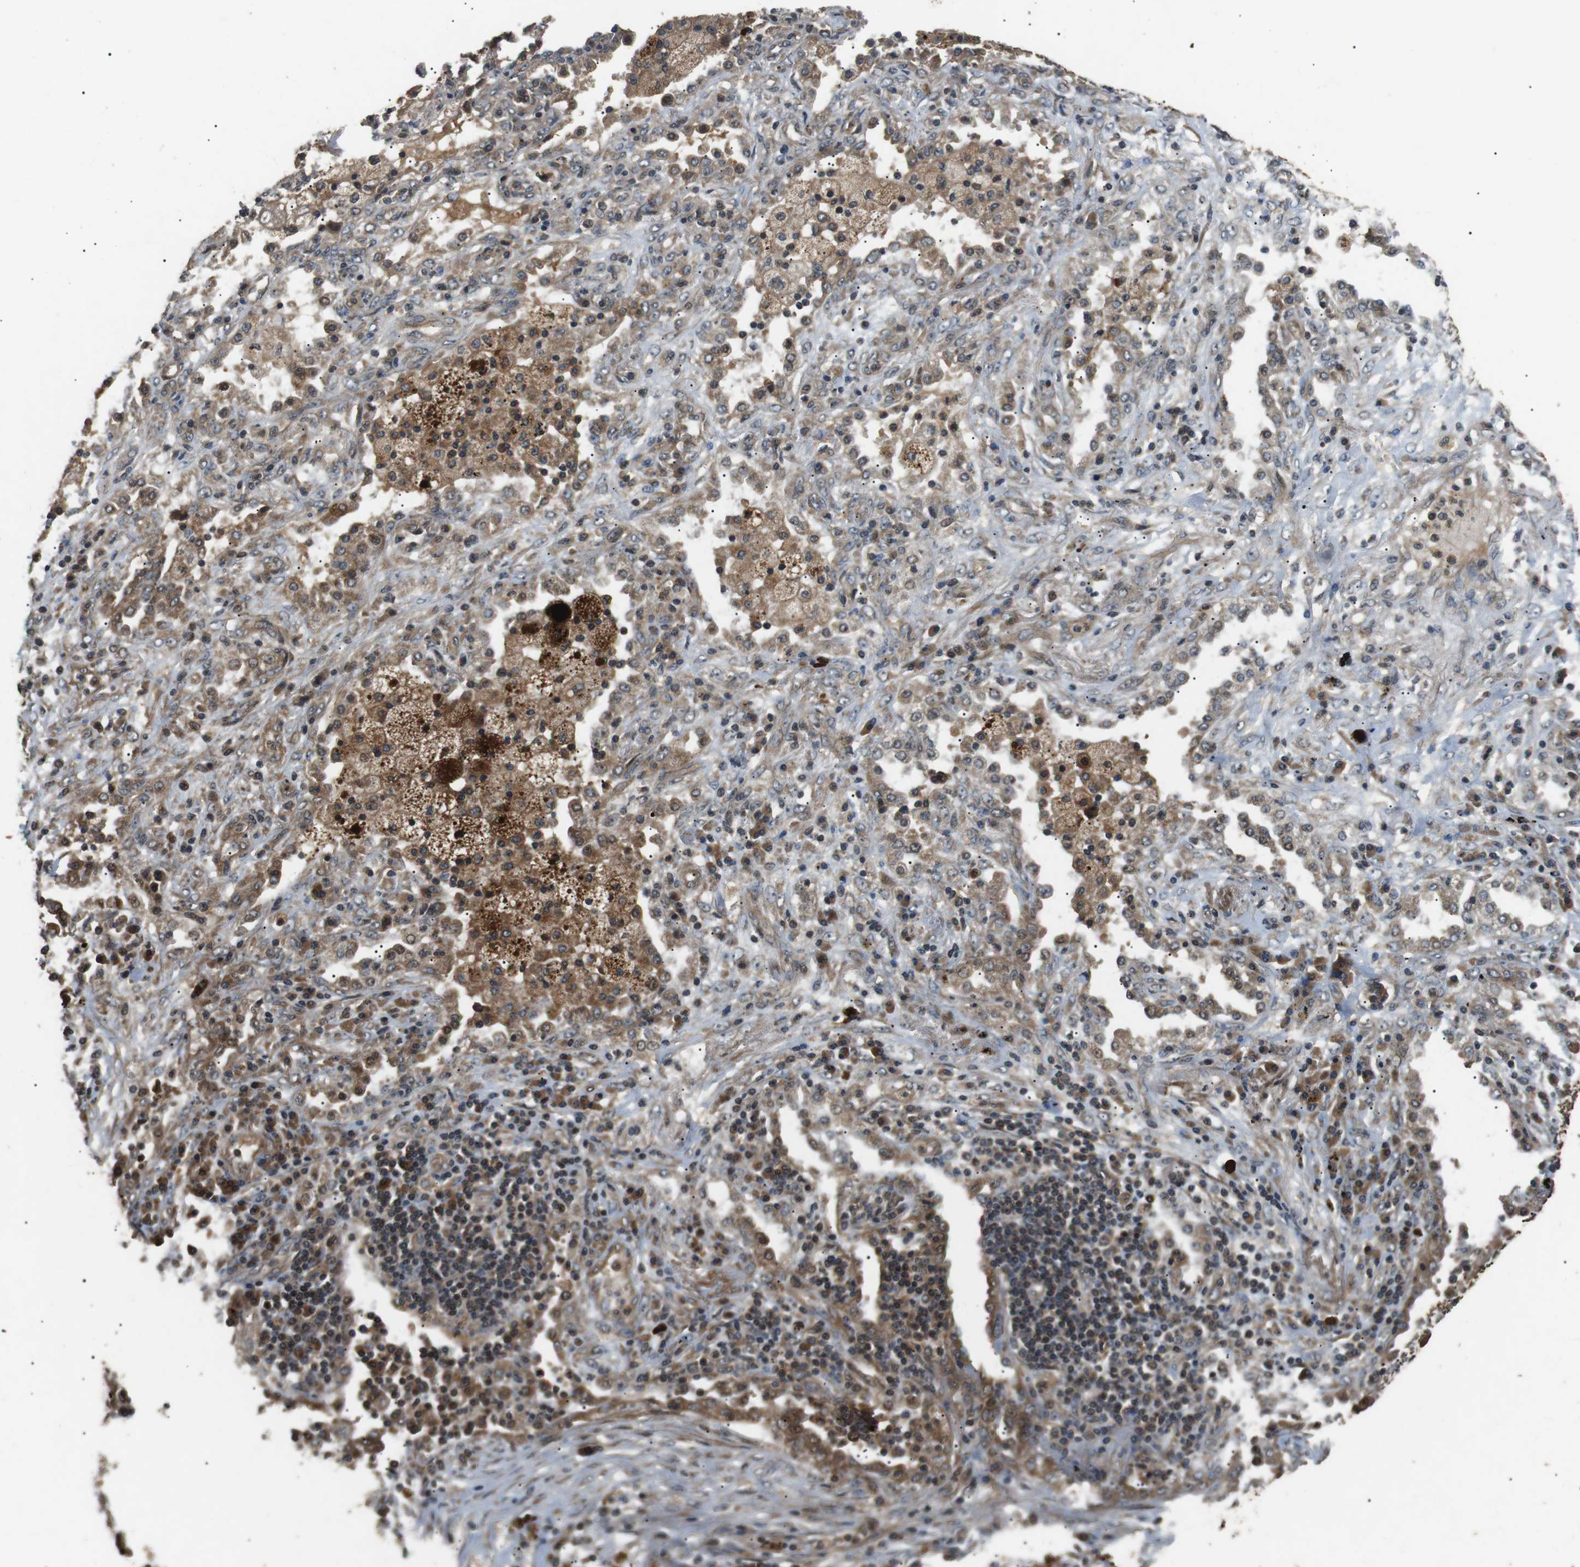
{"staining": {"intensity": "weak", "quantity": "25%-75%", "location": "cytoplasmic/membranous"}, "tissue": "lung cancer", "cell_type": "Tumor cells", "image_type": "cancer", "snomed": [{"axis": "morphology", "description": "Squamous cell carcinoma, NOS"}, {"axis": "topography", "description": "Lung"}], "caption": "Immunohistochemical staining of lung cancer (squamous cell carcinoma) demonstrates weak cytoplasmic/membranous protein expression in approximately 25%-75% of tumor cells.", "gene": "TBC1D15", "patient": {"sex": "female", "age": 63}}